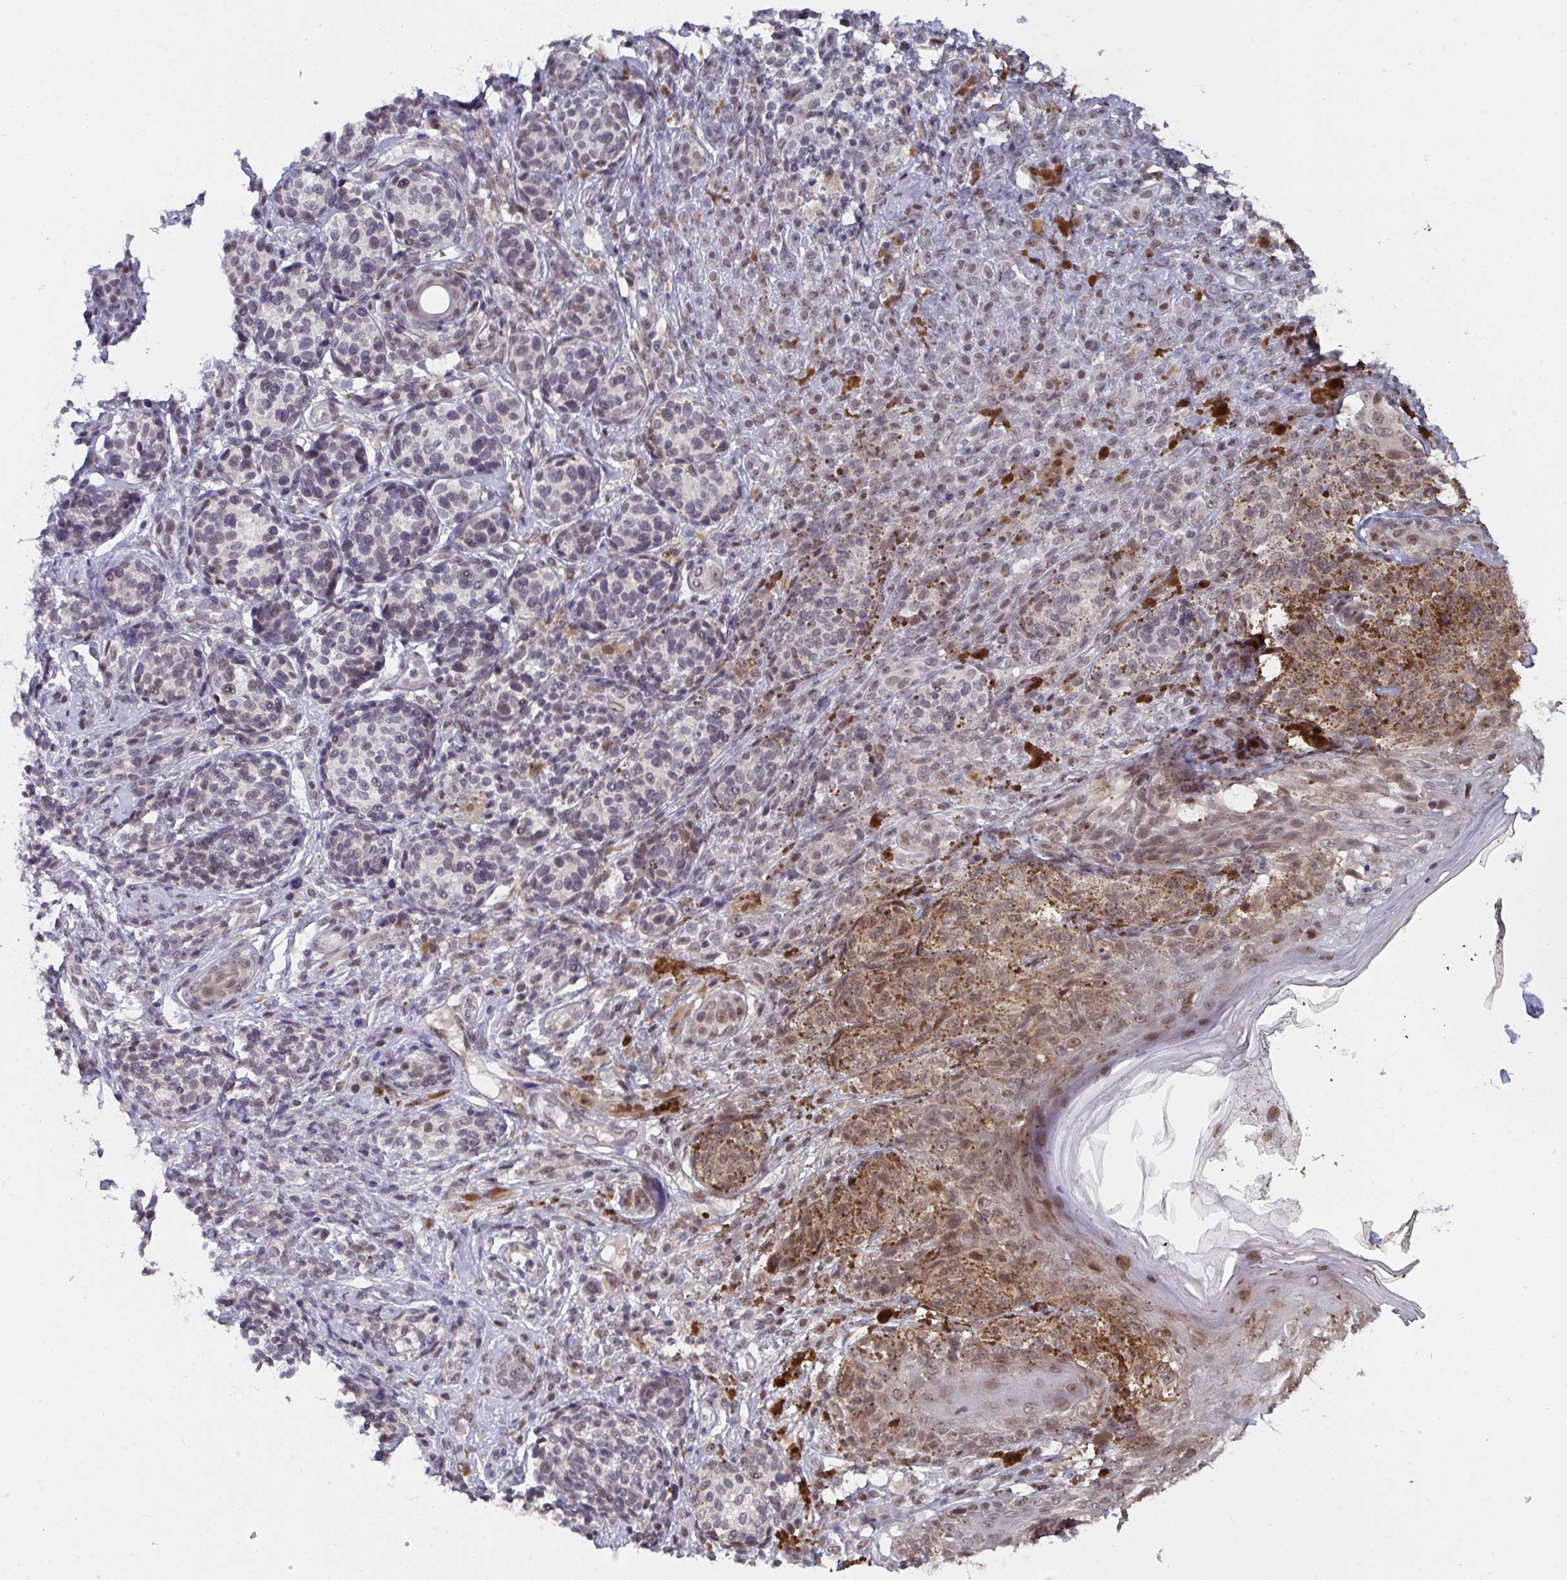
{"staining": {"intensity": "moderate", "quantity": "<25%", "location": "nuclear"}, "tissue": "melanoma", "cell_type": "Tumor cells", "image_type": "cancer", "snomed": [{"axis": "morphology", "description": "Malignant melanoma, NOS"}, {"axis": "topography", "description": "Skin"}], "caption": "IHC (DAB (3,3'-diaminobenzidine)) staining of human malignant melanoma displays moderate nuclear protein staining in about <25% of tumor cells.", "gene": "JMJD1C", "patient": {"sex": "male", "age": 42}}